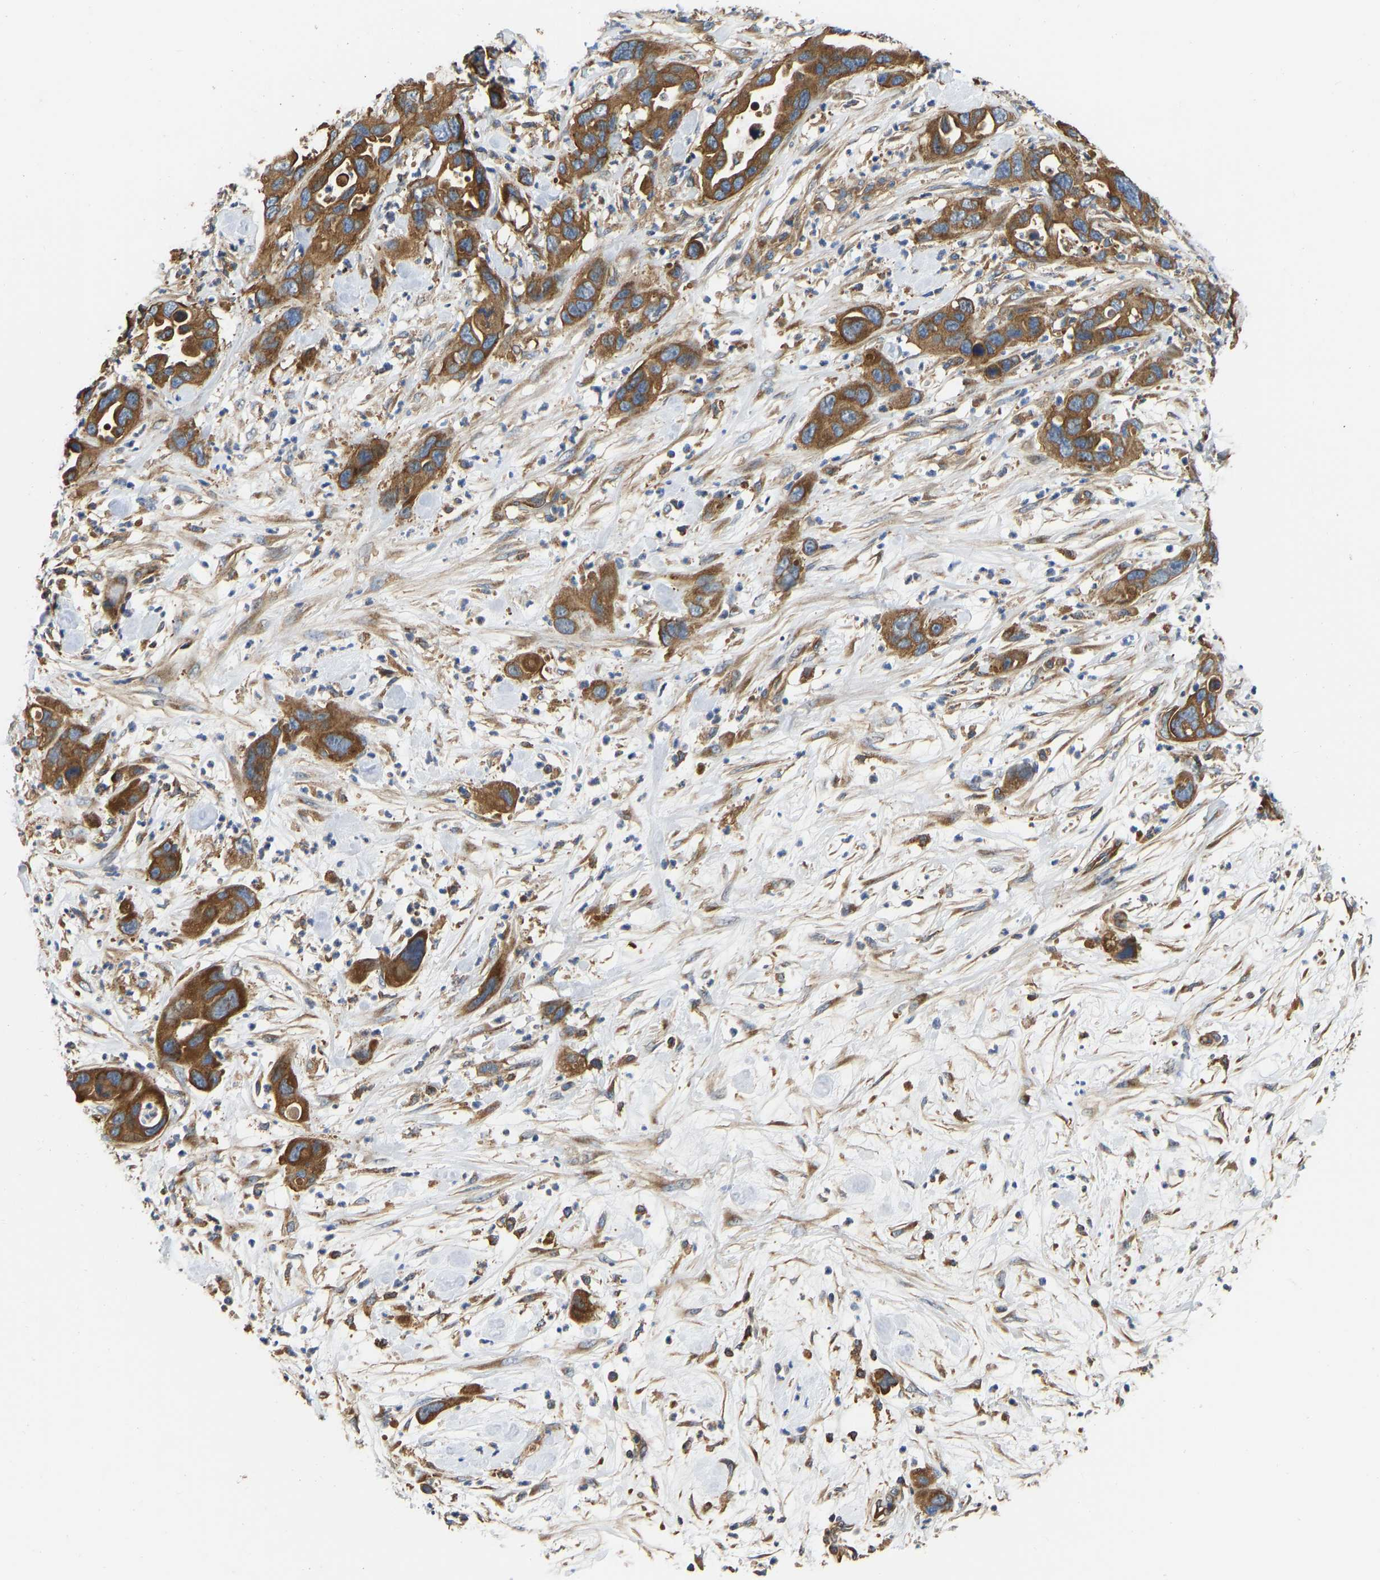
{"staining": {"intensity": "moderate", "quantity": ">75%", "location": "cytoplasmic/membranous"}, "tissue": "pancreatic cancer", "cell_type": "Tumor cells", "image_type": "cancer", "snomed": [{"axis": "morphology", "description": "Adenocarcinoma, NOS"}, {"axis": "topography", "description": "Pancreas"}], "caption": "A high-resolution histopathology image shows immunohistochemistry (IHC) staining of pancreatic adenocarcinoma, which displays moderate cytoplasmic/membranous positivity in about >75% of tumor cells.", "gene": "FLNB", "patient": {"sex": "female", "age": 71}}